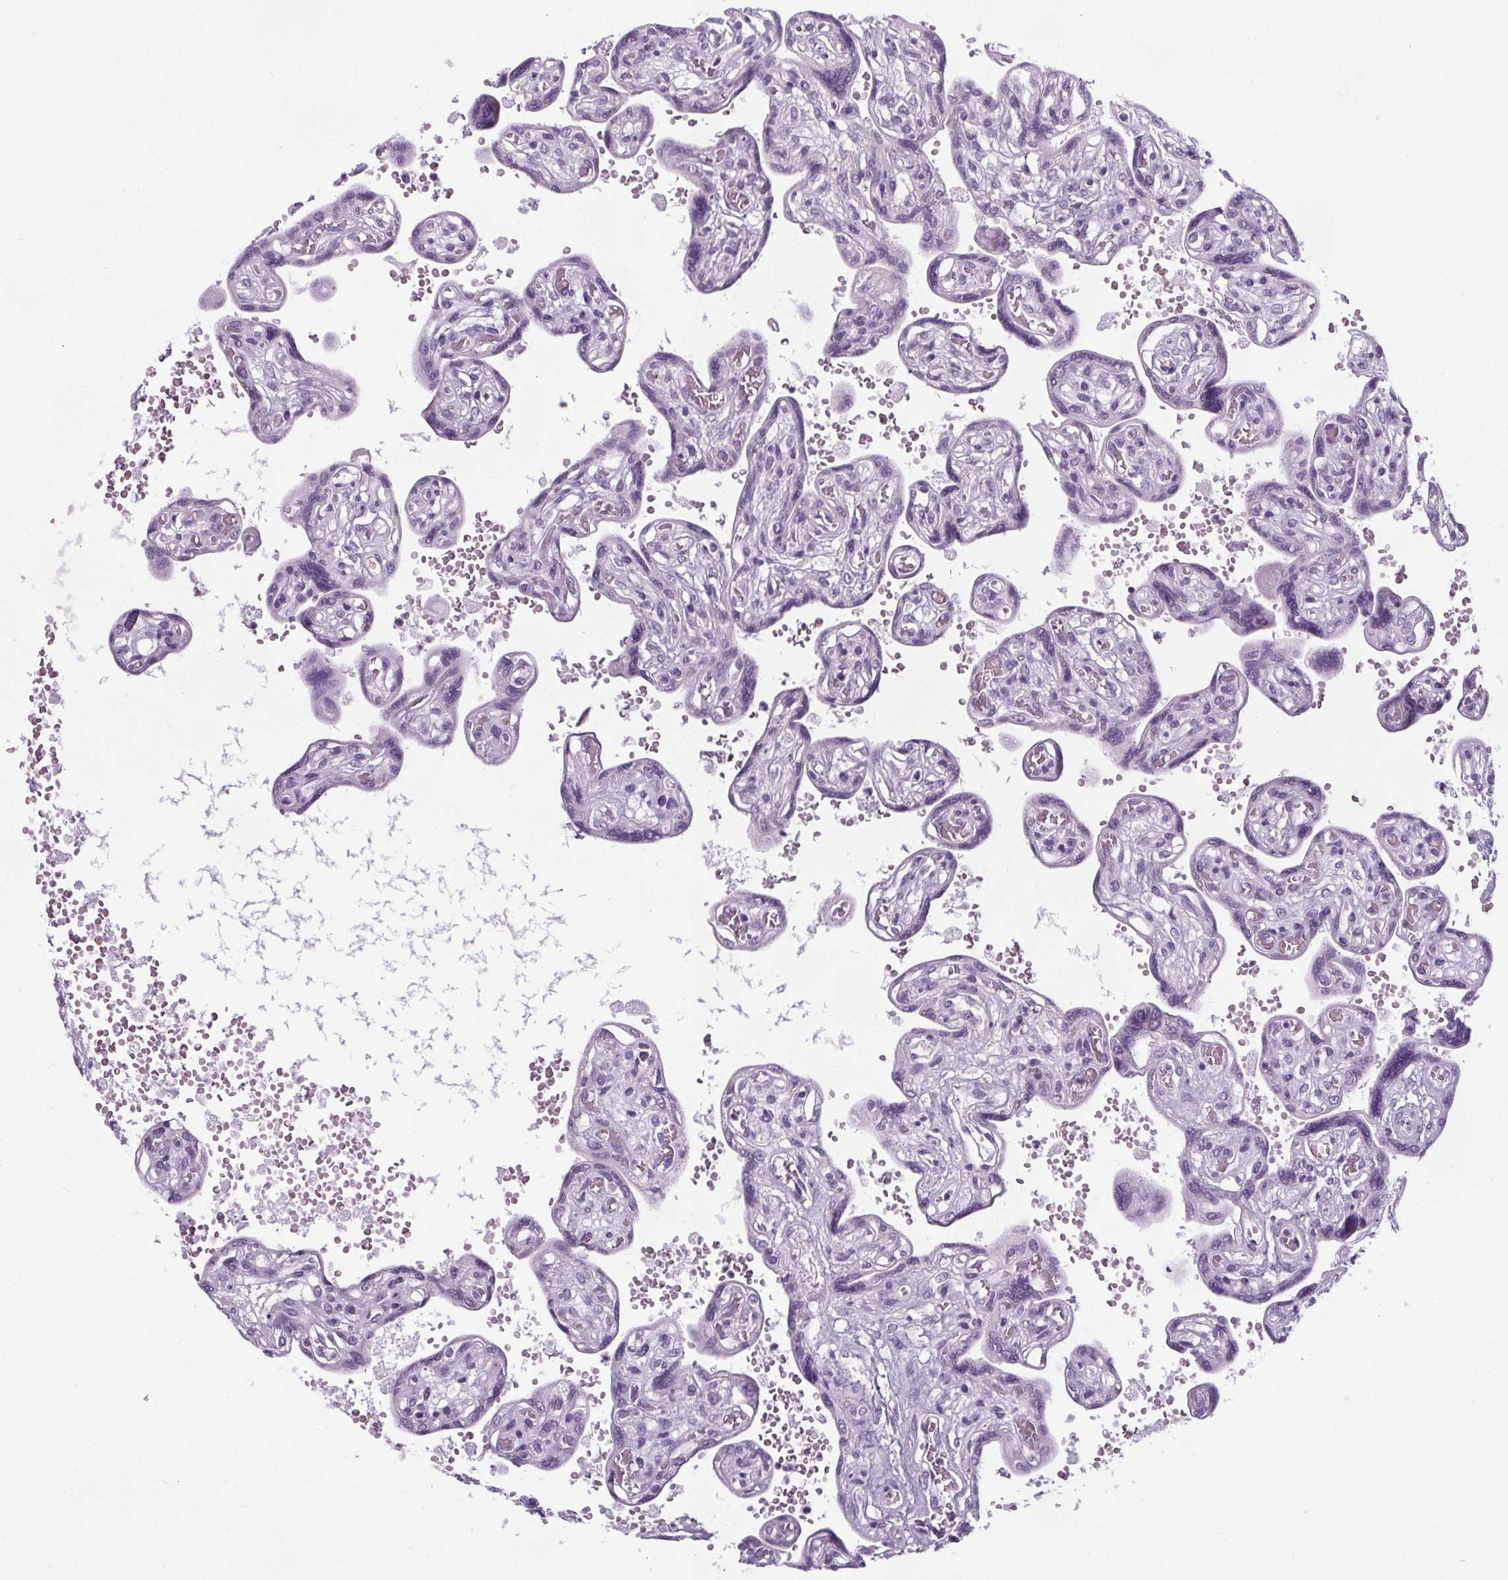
{"staining": {"intensity": "negative", "quantity": "none", "location": "none"}, "tissue": "placenta", "cell_type": "Decidual cells", "image_type": "normal", "snomed": [{"axis": "morphology", "description": "Normal tissue, NOS"}, {"axis": "topography", "description": "Placenta"}], "caption": "Image shows no significant protein staining in decidual cells of normal placenta. (Brightfield microscopy of DAB (3,3'-diaminobenzidine) immunohistochemistry (IHC) at high magnification).", "gene": "ELAVL2", "patient": {"sex": "female", "age": 32}}